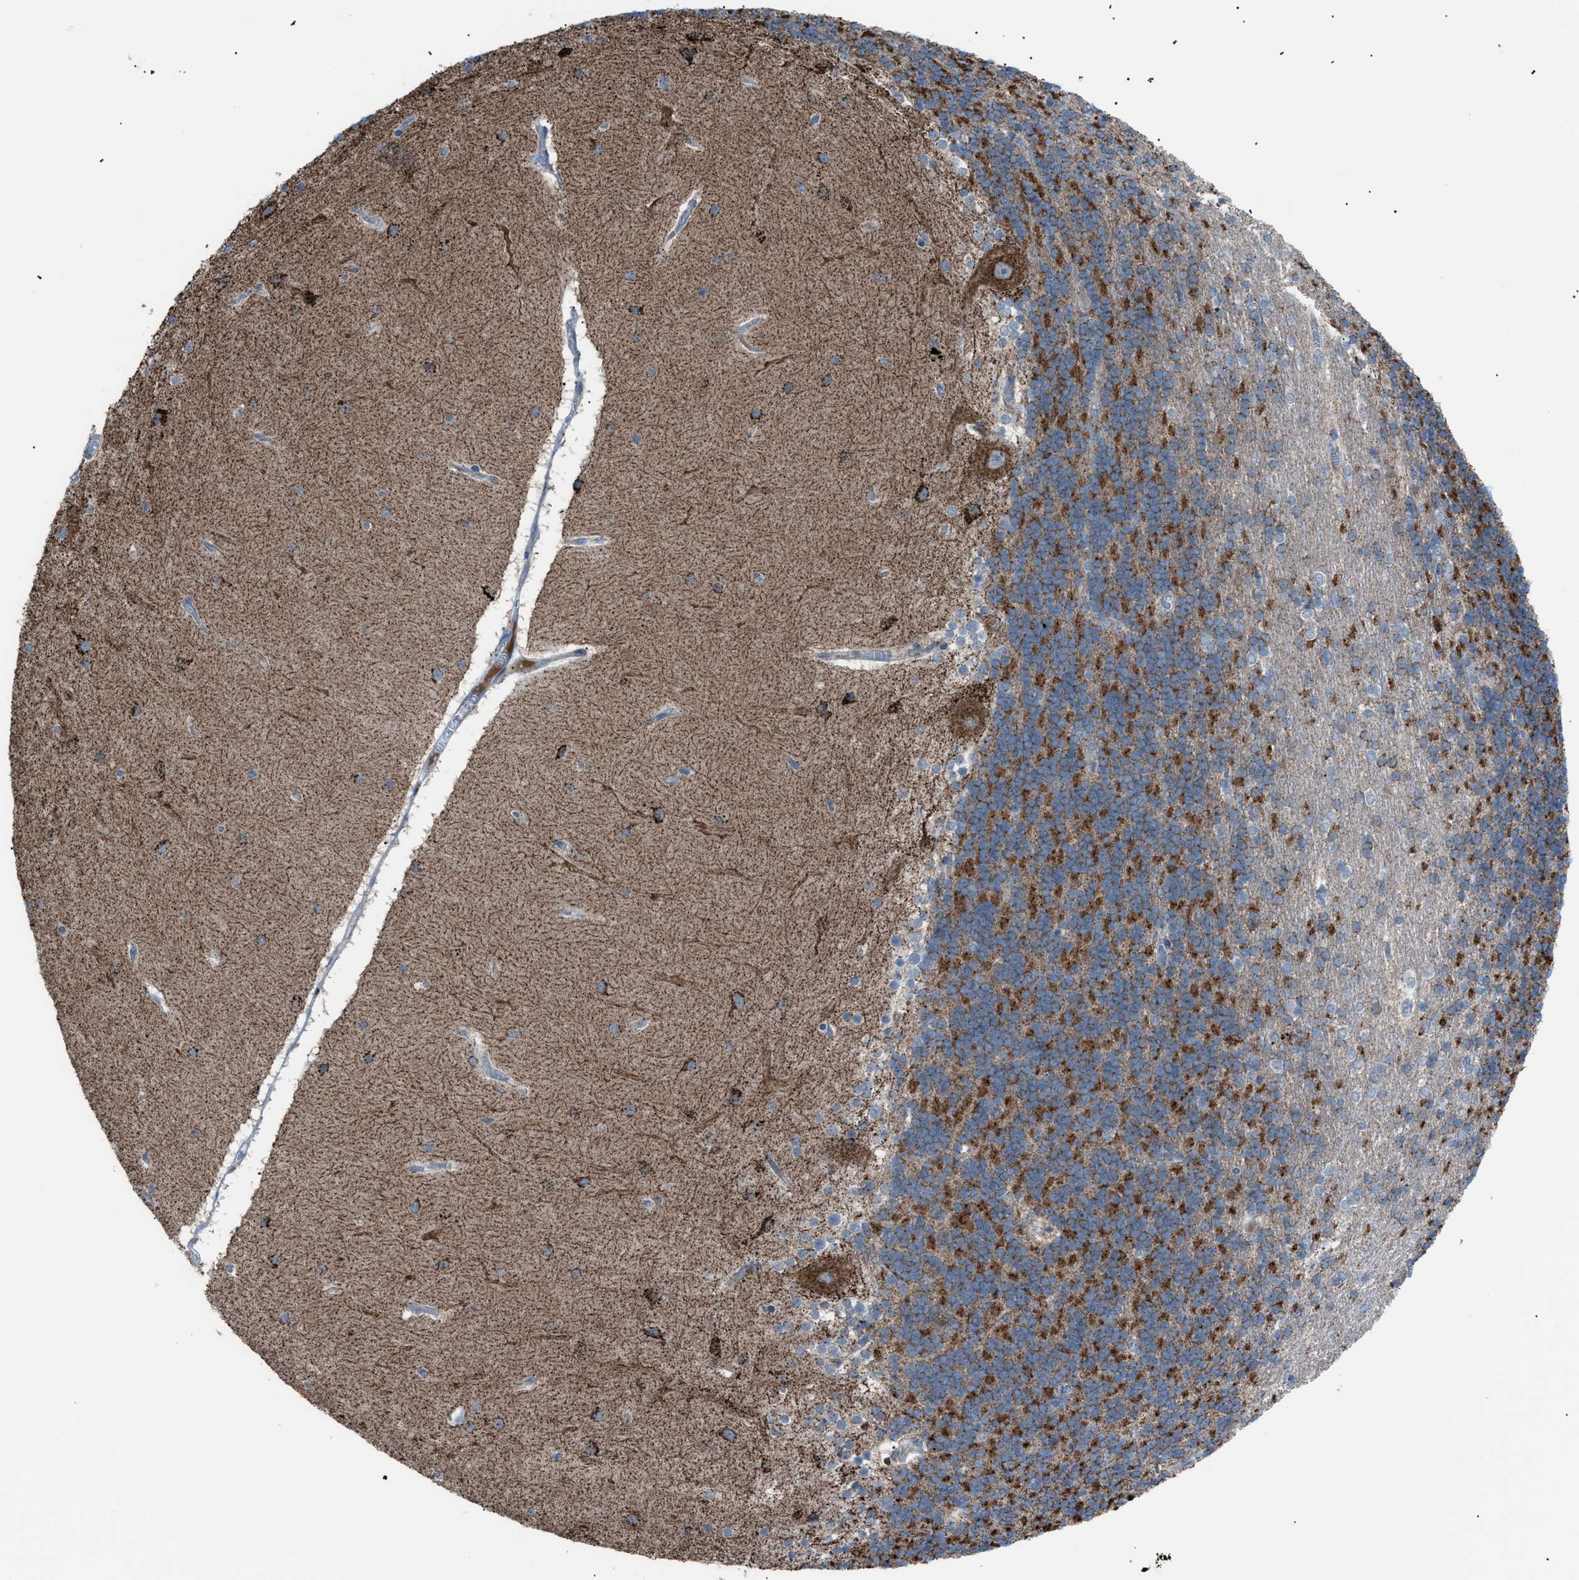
{"staining": {"intensity": "strong", "quantity": "25%-75%", "location": "cytoplasmic/membranous"}, "tissue": "cerebellum", "cell_type": "Cells in granular layer", "image_type": "normal", "snomed": [{"axis": "morphology", "description": "Normal tissue, NOS"}, {"axis": "topography", "description": "Cerebellum"}], "caption": "Strong cytoplasmic/membranous staining is appreciated in about 25%-75% of cells in granular layer in benign cerebellum. (DAB (3,3'-diaminobenzidine) IHC, brown staining for protein, blue staining for nuclei).", "gene": "SRM", "patient": {"sex": "female", "age": 54}}